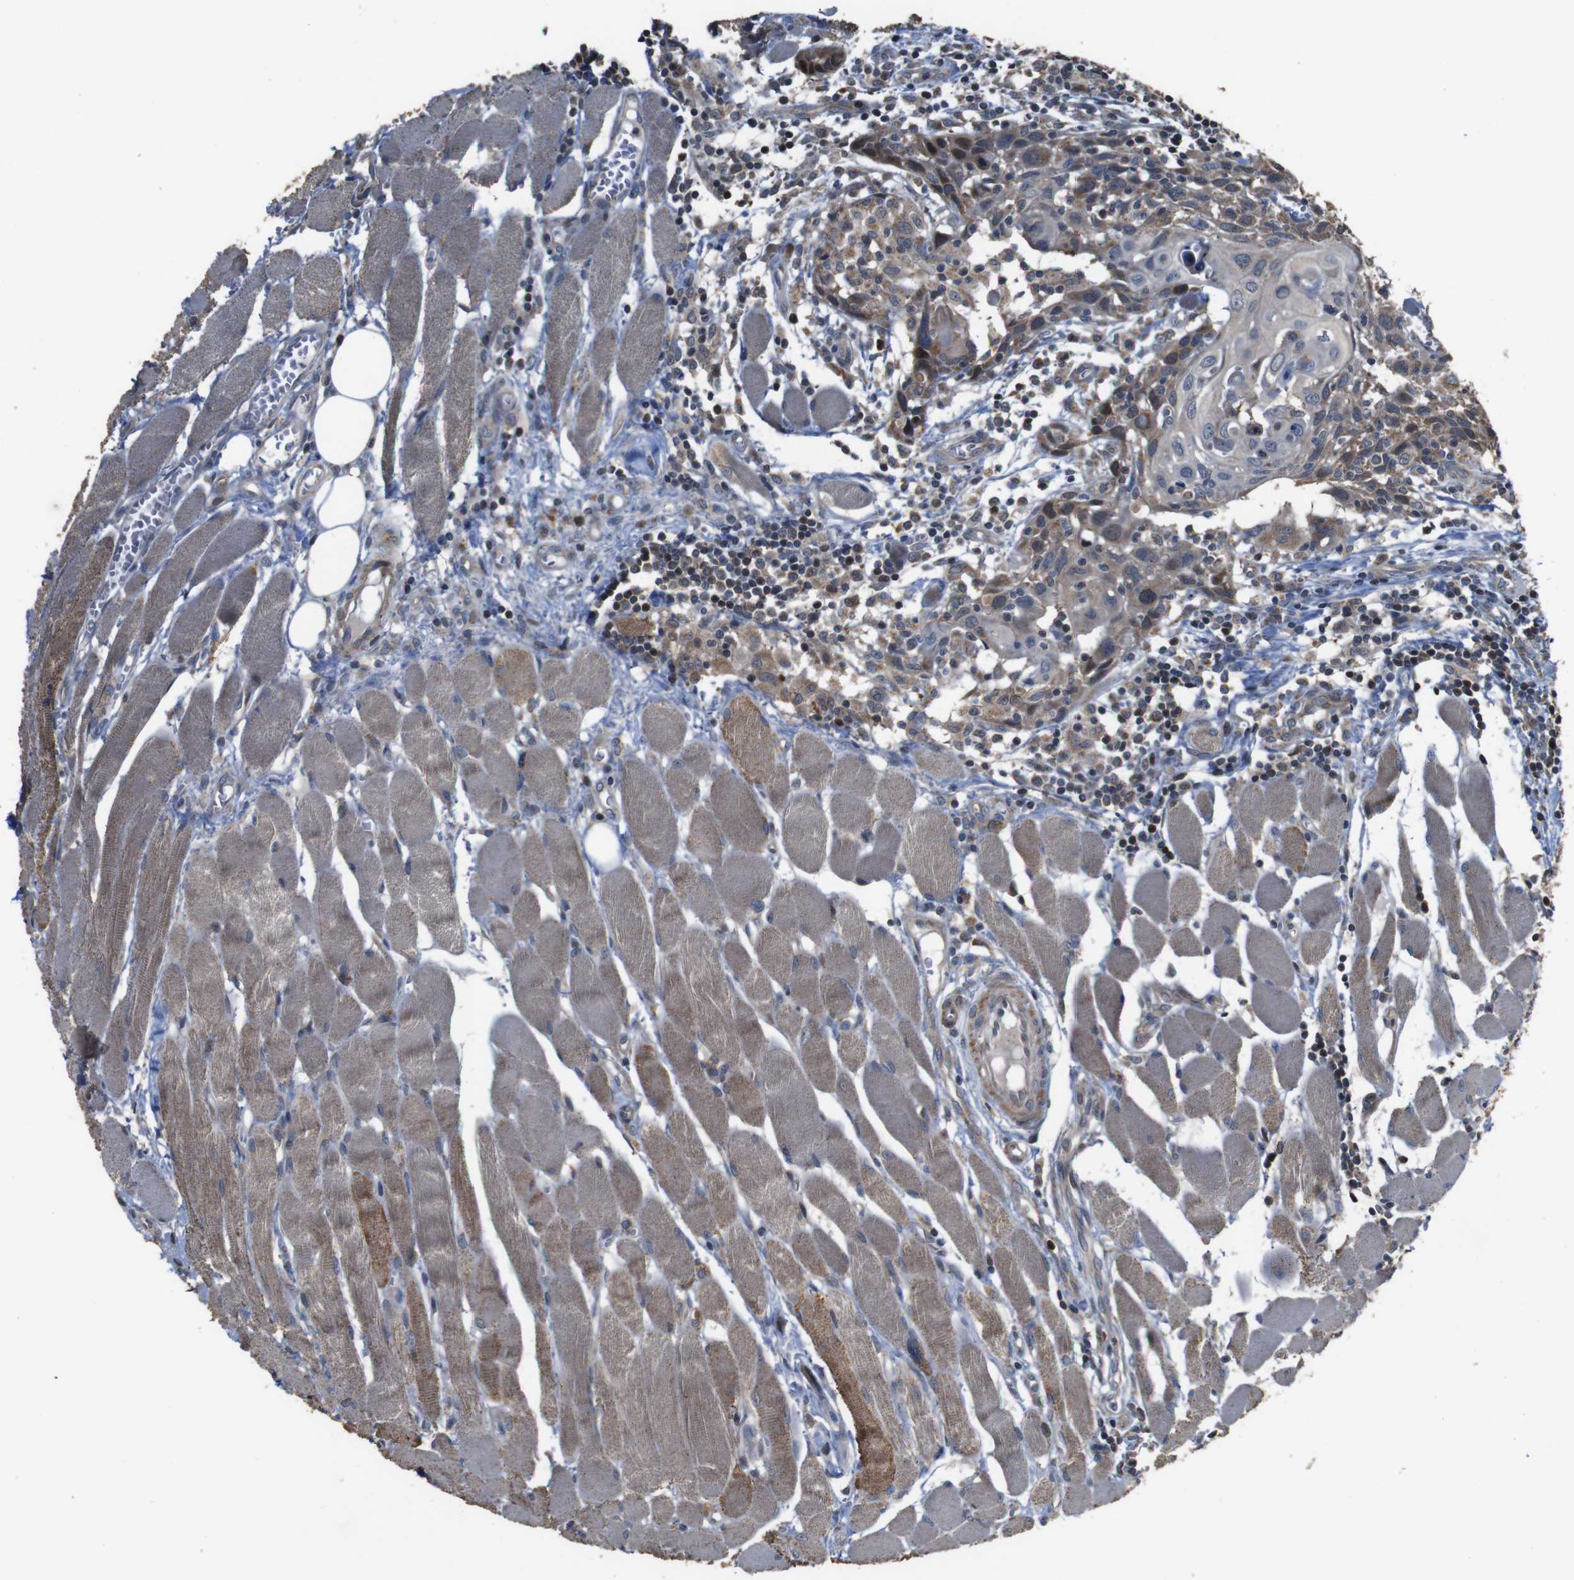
{"staining": {"intensity": "moderate", "quantity": ">75%", "location": "cytoplasmic/membranous"}, "tissue": "head and neck cancer", "cell_type": "Tumor cells", "image_type": "cancer", "snomed": [{"axis": "morphology", "description": "Squamous cell carcinoma, NOS"}, {"axis": "topography", "description": "Oral tissue"}, {"axis": "topography", "description": "Head-Neck"}], "caption": "This image demonstrates head and neck squamous cell carcinoma stained with IHC to label a protein in brown. The cytoplasmic/membranous of tumor cells show moderate positivity for the protein. Nuclei are counter-stained blue.", "gene": "SNN", "patient": {"sex": "female", "age": 50}}